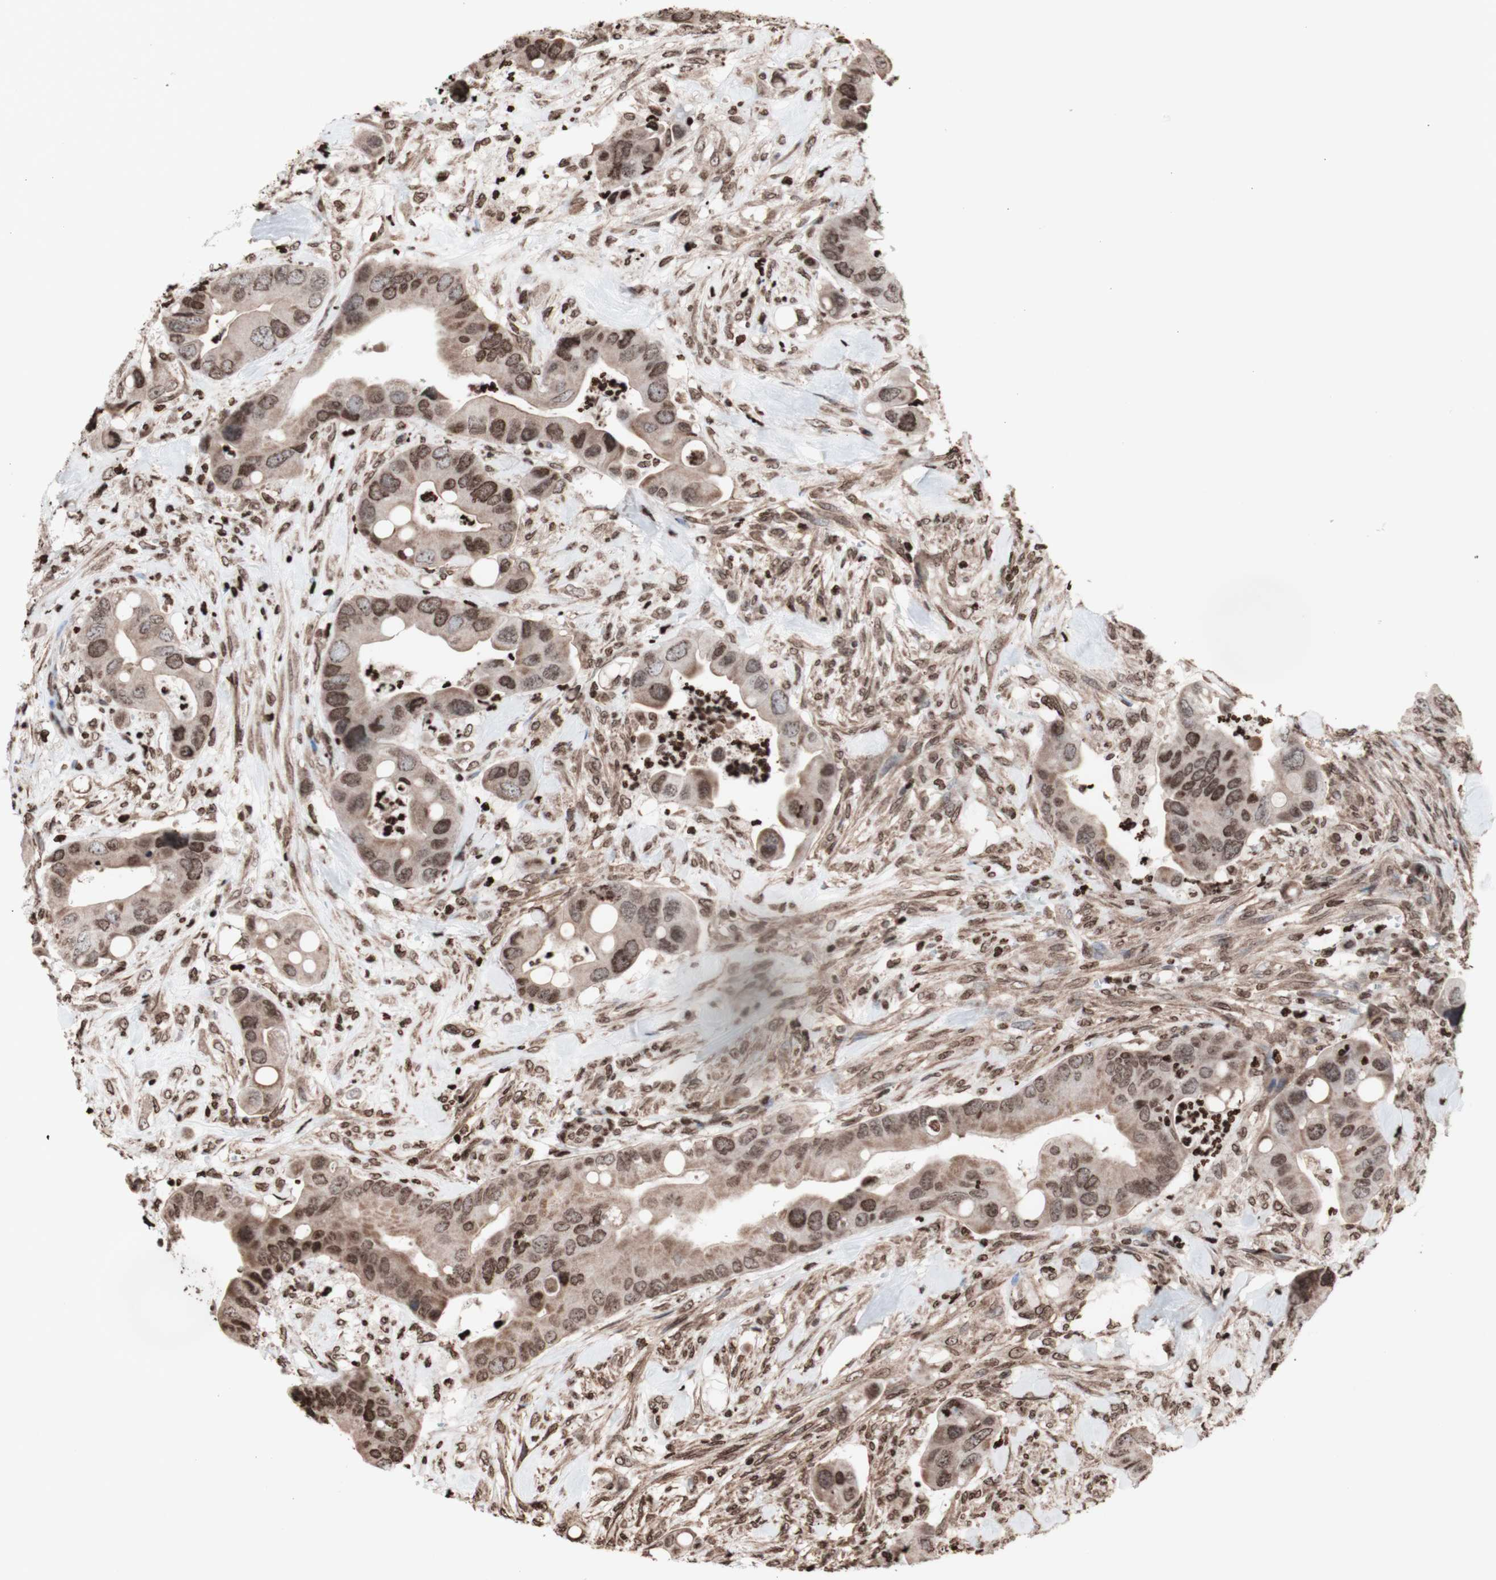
{"staining": {"intensity": "moderate", "quantity": ">75%", "location": "nuclear"}, "tissue": "colorectal cancer", "cell_type": "Tumor cells", "image_type": "cancer", "snomed": [{"axis": "morphology", "description": "Adenocarcinoma, NOS"}, {"axis": "topography", "description": "Rectum"}], "caption": "Immunohistochemistry (IHC) staining of colorectal cancer (adenocarcinoma), which displays medium levels of moderate nuclear expression in approximately >75% of tumor cells indicating moderate nuclear protein staining. The staining was performed using DAB (3,3'-diaminobenzidine) (brown) for protein detection and nuclei were counterstained in hematoxylin (blue).", "gene": "SNAI2", "patient": {"sex": "female", "age": 57}}